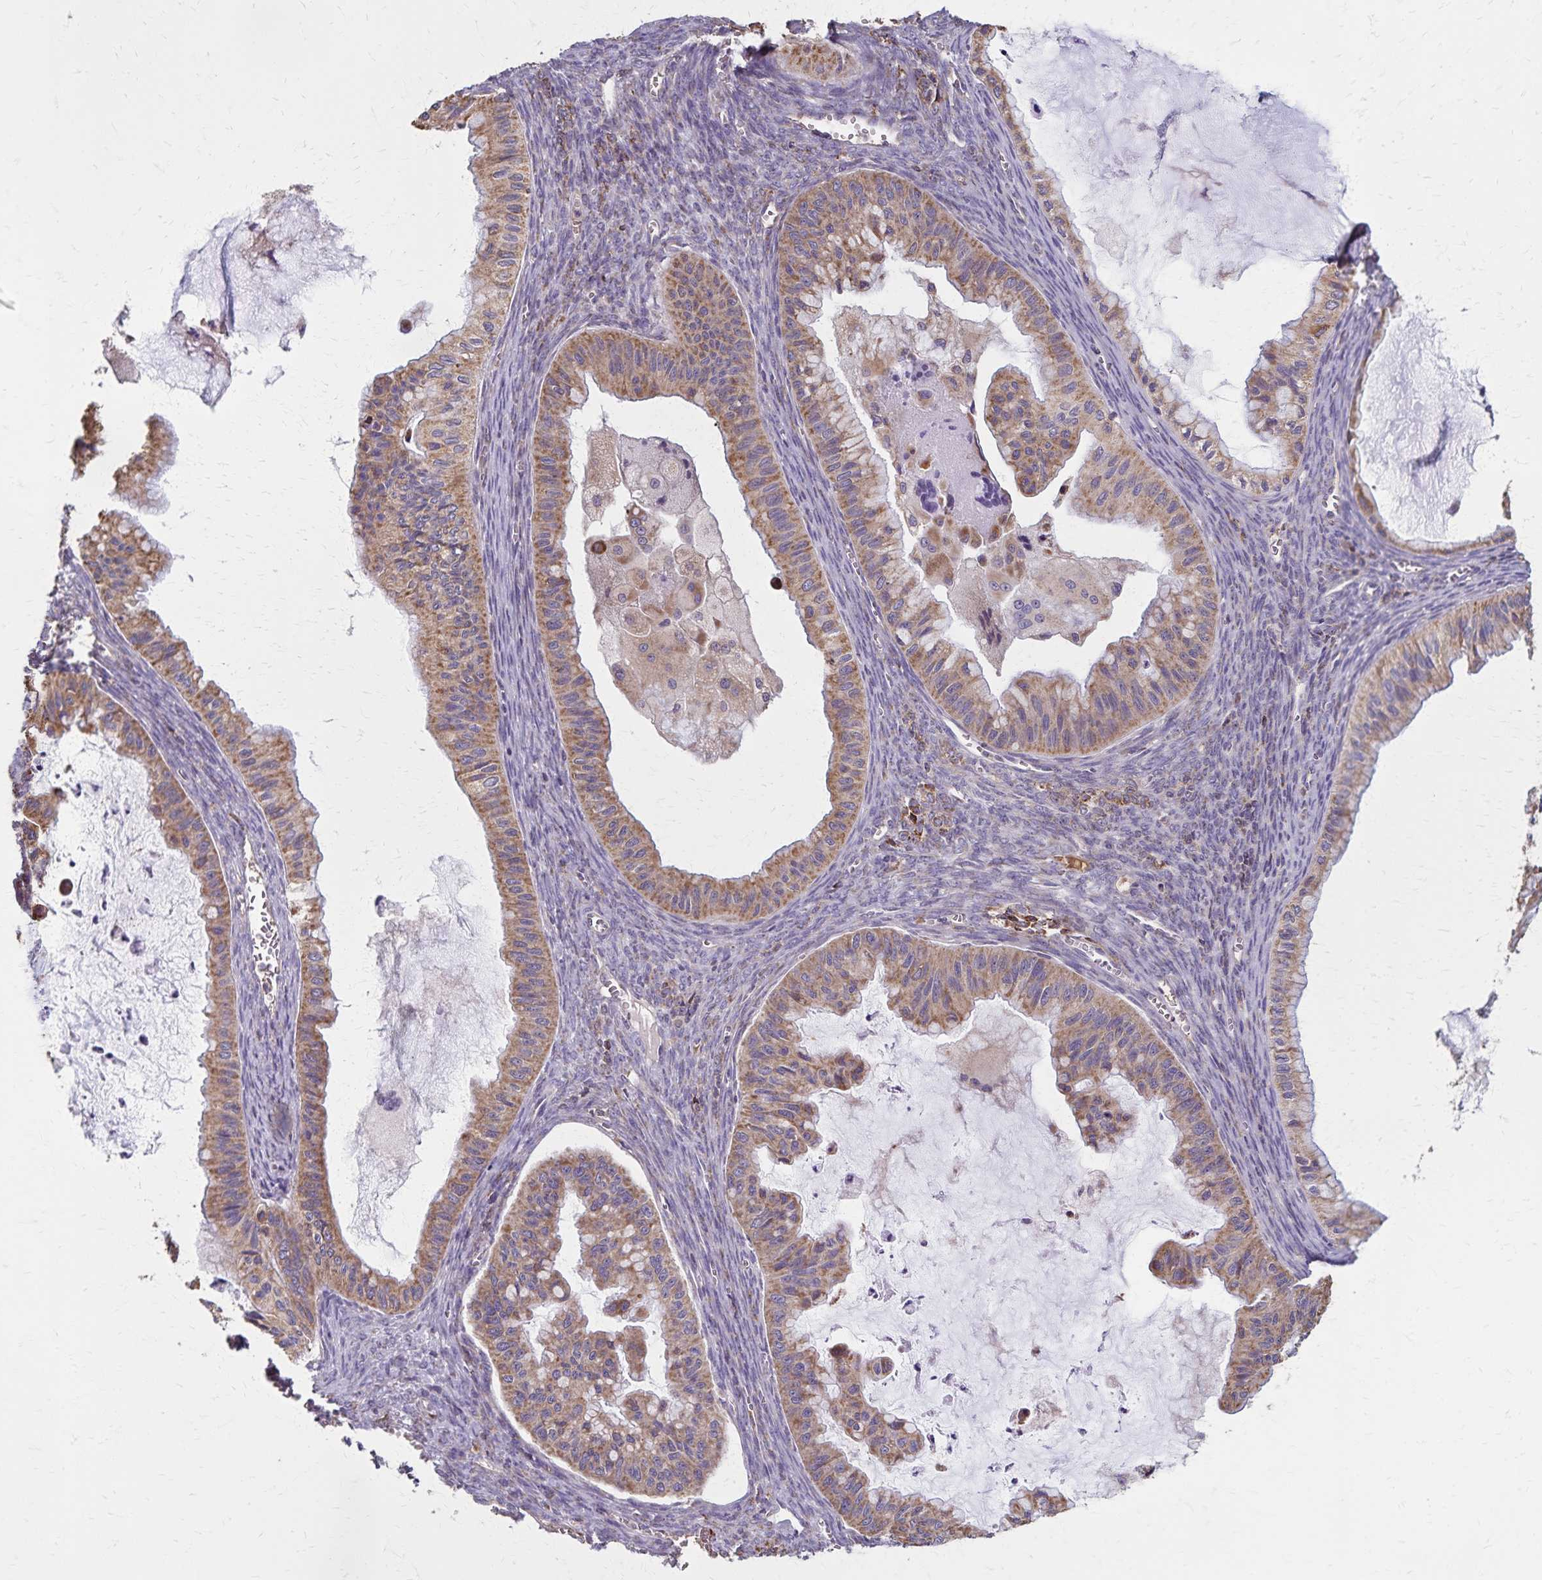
{"staining": {"intensity": "moderate", "quantity": ">75%", "location": "cytoplasmic/membranous"}, "tissue": "ovarian cancer", "cell_type": "Tumor cells", "image_type": "cancer", "snomed": [{"axis": "morphology", "description": "Cystadenocarcinoma, mucinous, NOS"}, {"axis": "topography", "description": "Ovary"}], "caption": "DAB (3,3'-diaminobenzidine) immunohistochemical staining of ovarian mucinous cystadenocarcinoma demonstrates moderate cytoplasmic/membranous protein expression in approximately >75% of tumor cells. (Stains: DAB (3,3'-diaminobenzidine) in brown, nuclei in blue, Microscopy: brightfield microscopy at high magnification).", "gene": "RNF10", "patient": {"sex": "female", "age": 72}}